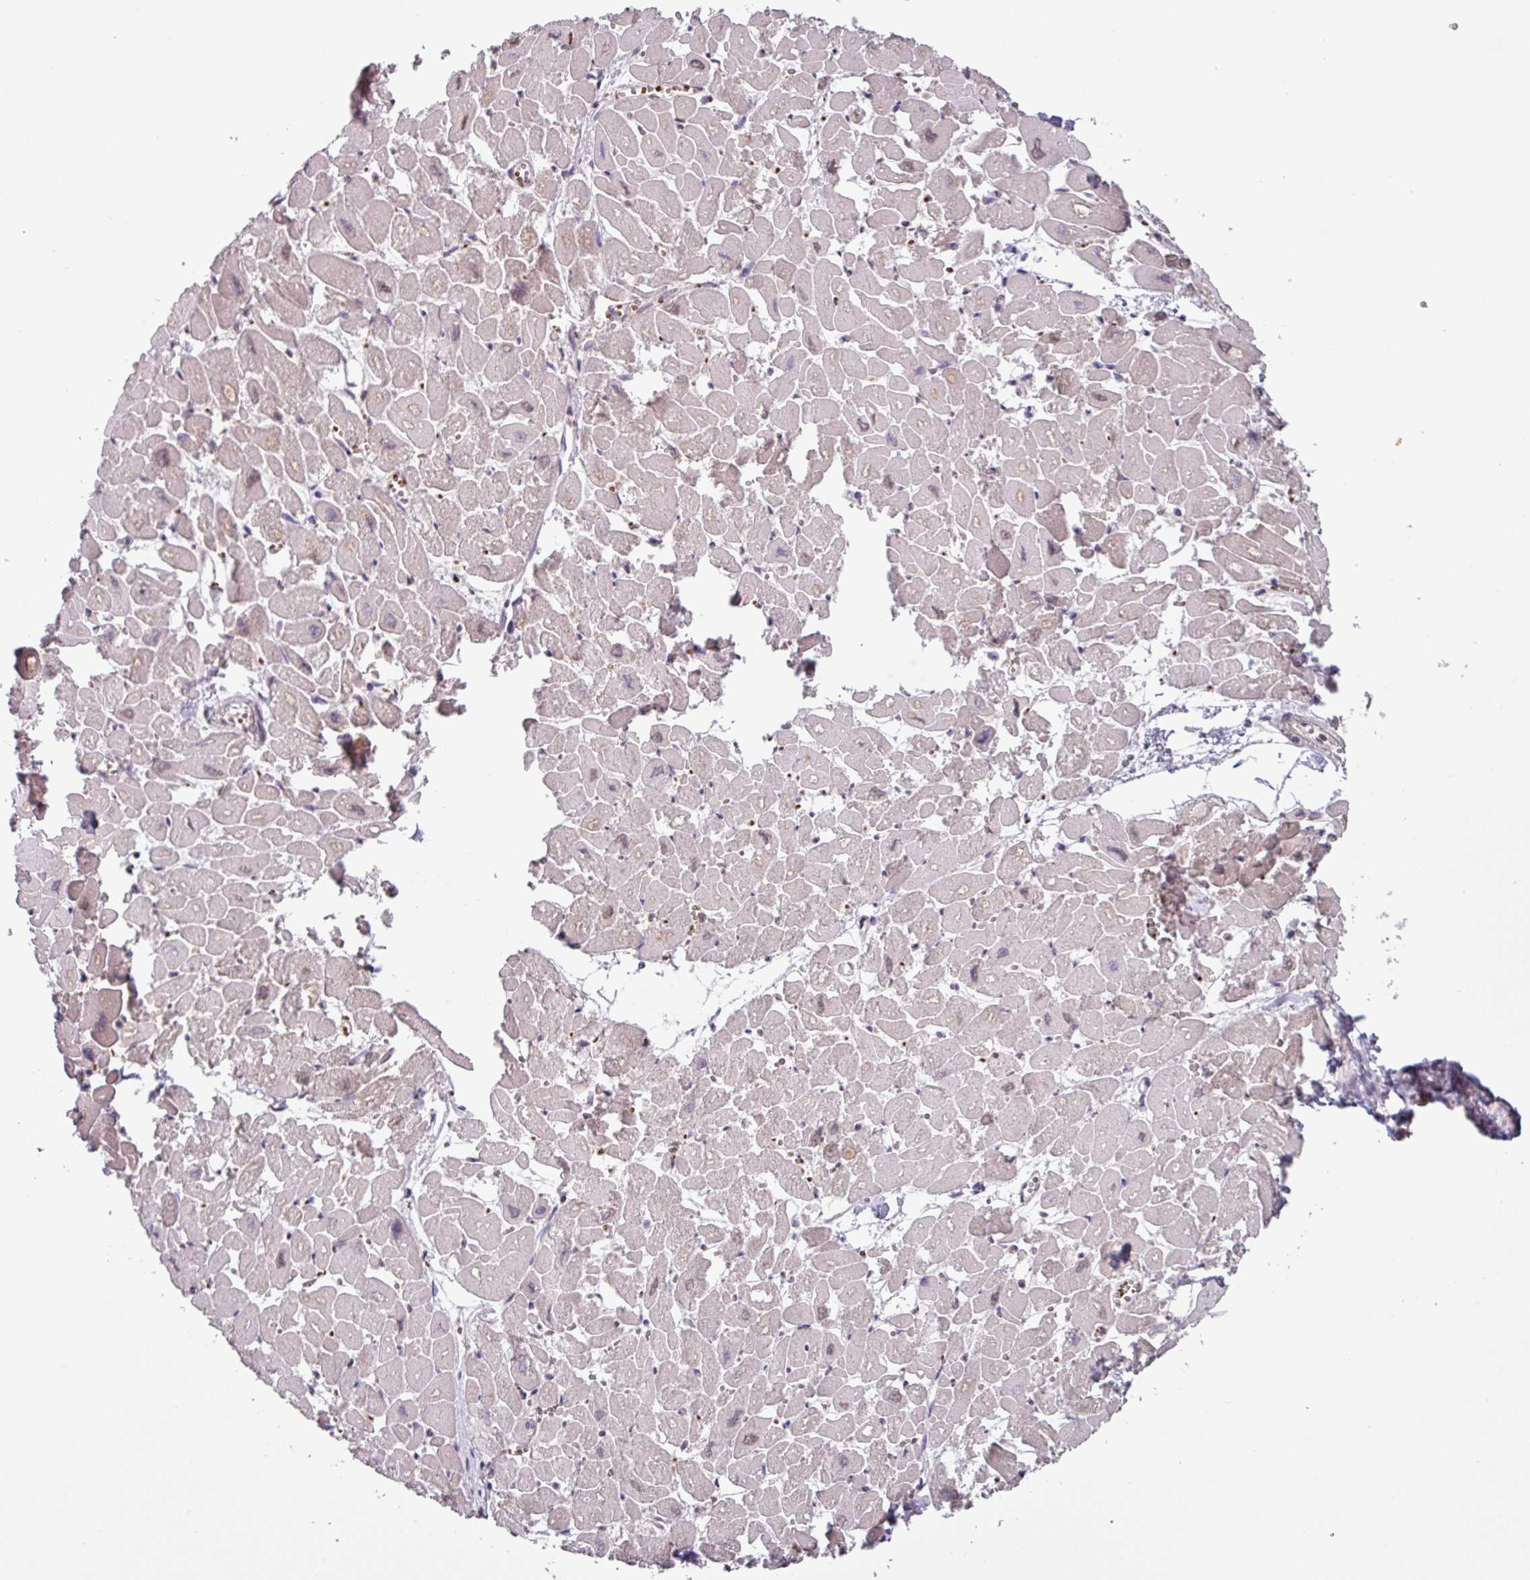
{"staining": {"intensity": "weak", "quantity": "<25%", "location": "nuclear"}, "tissue": "heart muscle", "cell_type": "Cardiomyocytes", "image_type": "normal", "snomed": [{"axis": "morphology", "description": "Normal tissue, NOS"}, {"axis": "topography", "description": "Heart"}], "caption": "Immunohistochemistry (IHC) histopathology image of unremarkable heart muscle: heart muscle stained with DAB shows no significant protein expression in cardiomyocytes.", "gene": "SLC5A10", "patient": {"sex": "male", "age": 54}}